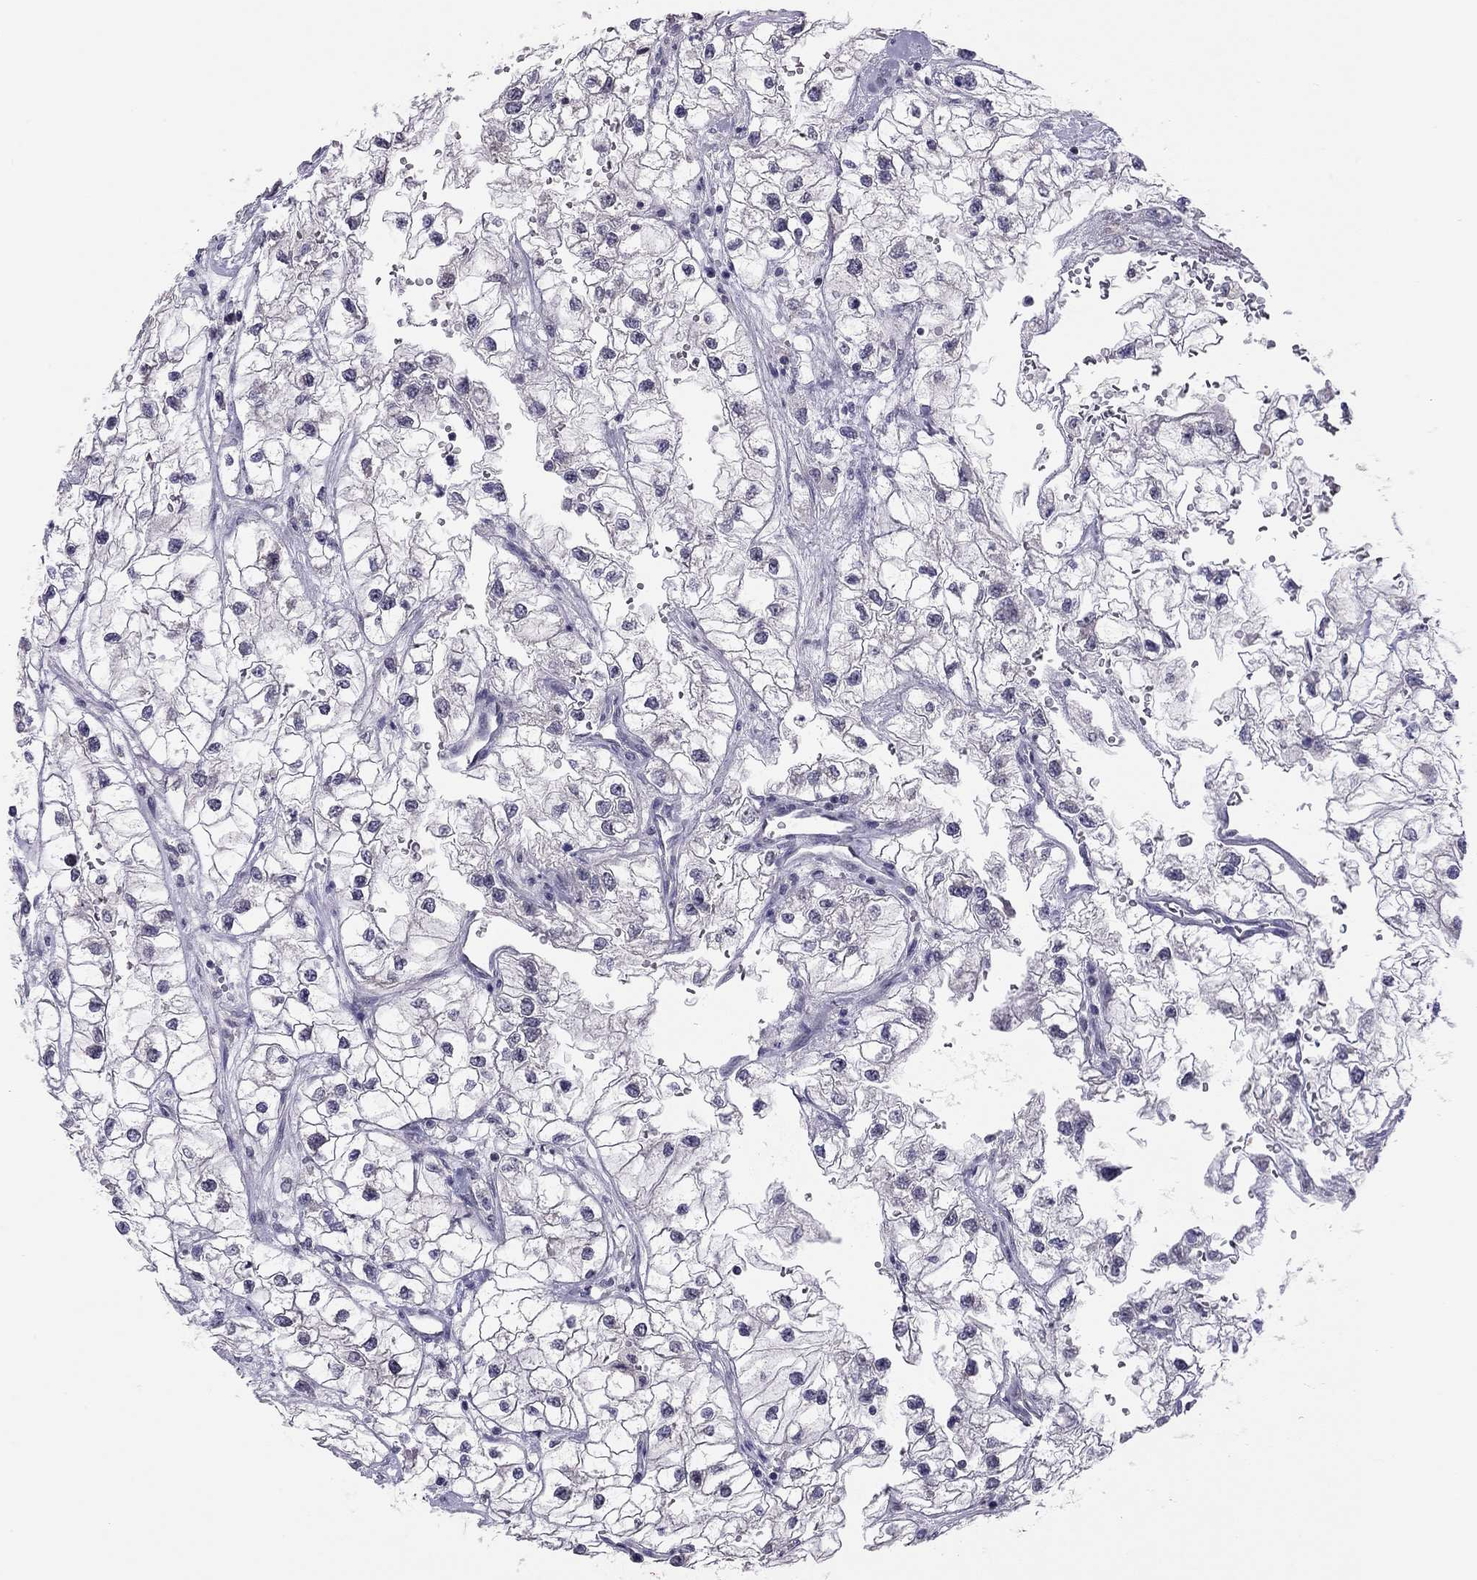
{"staining": {"intensity": "negative", "quantity": "none", "location": "none"}, "tissue": "renal cancer", "cell_type": "Tumor cells", "image_type": "cancer", "snomed": [{"axis": "morphology", "description": "Adenocarcinoma, NOS"}, {"axis": "topography", "description": "Kidney"}], "caption": "A photomicrograph of renal cancer stained for a protein demonstrates no brown staining in tumor cells.", "gene": "HSF2BP", "patient": {"sex": "male", "age": 59}}